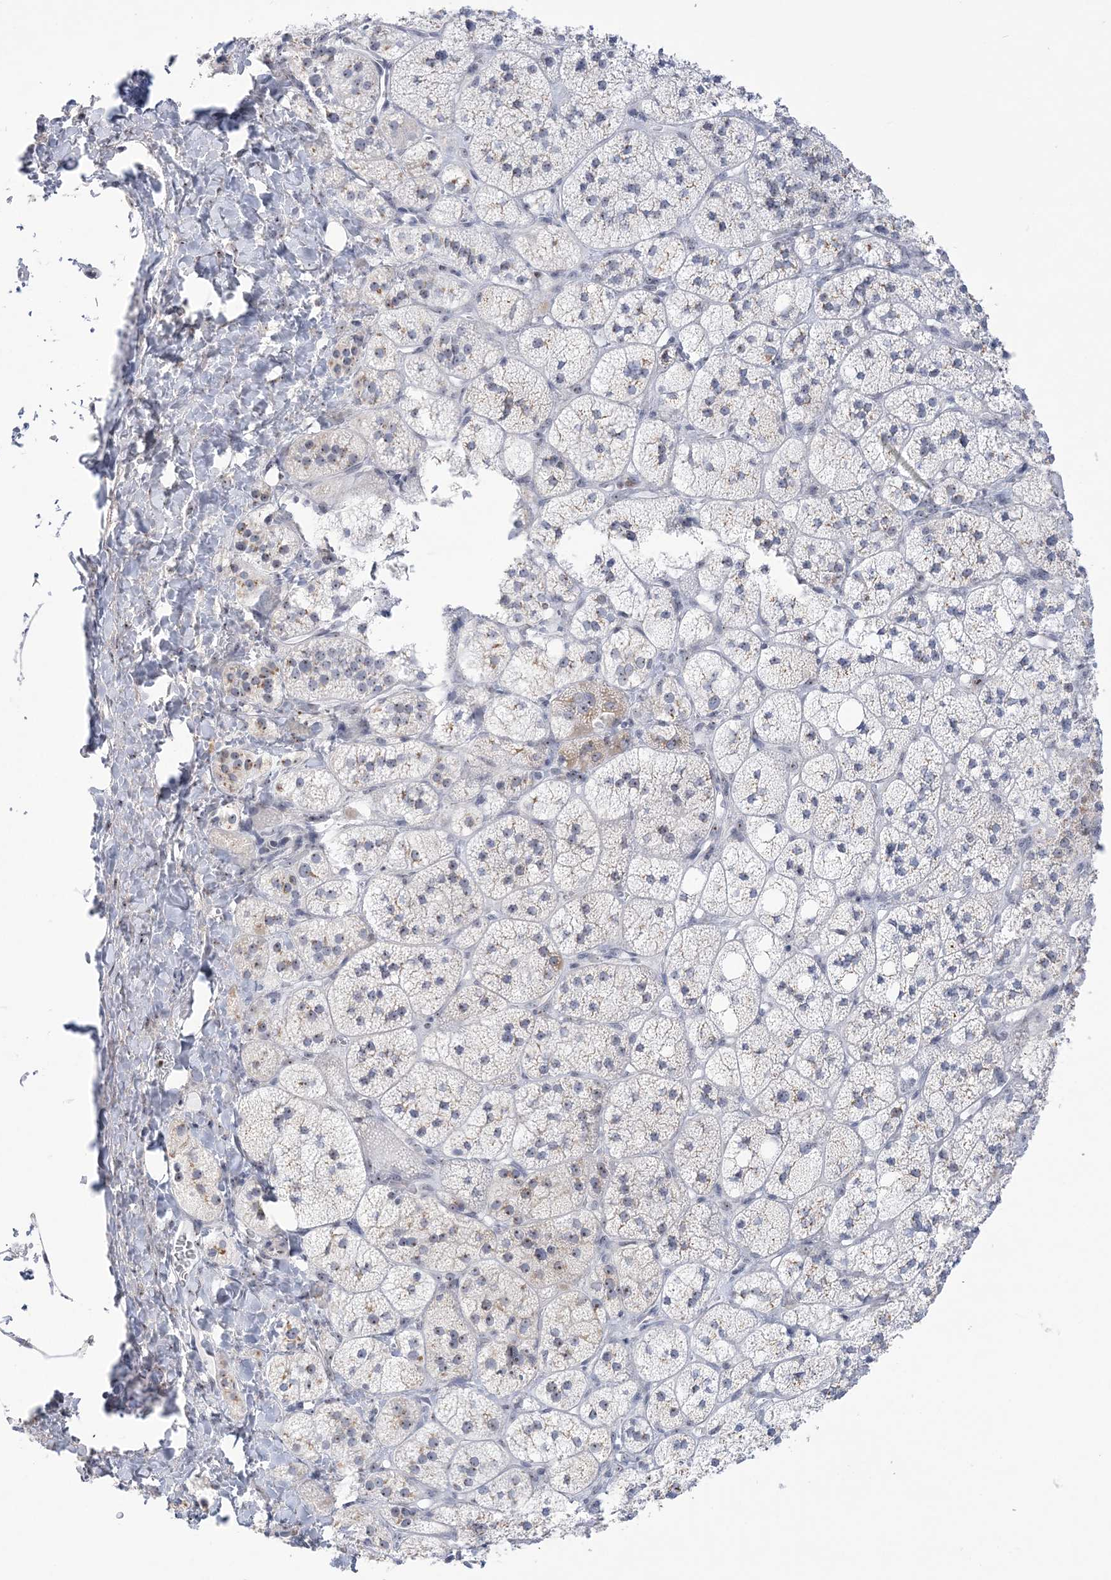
{"staining": {"intensity": "moderate", "quantity": "<25%", "location": "cytoplasmic/membranous"}, "tissue": "adrenal gland", "cell_type": "Glandular cells", "image_type": "normal", "snomed": [{"axis": "morphology", "description": "Normal tissue, NOS"}, {"axis": "topography", "description": "Adrenal gland"}], "caption": "IHC (DAB (3,3'-diaminobenzidine)) staining of normal human adrenal gland exhibits moderate cytoplasmic/membranous protein staining in approximately <25% of glandular cells. (IHC, brightfield microscopy, high magnification).", "gene": "DDX21", "patient": {"sex": "male", "age": 61}}